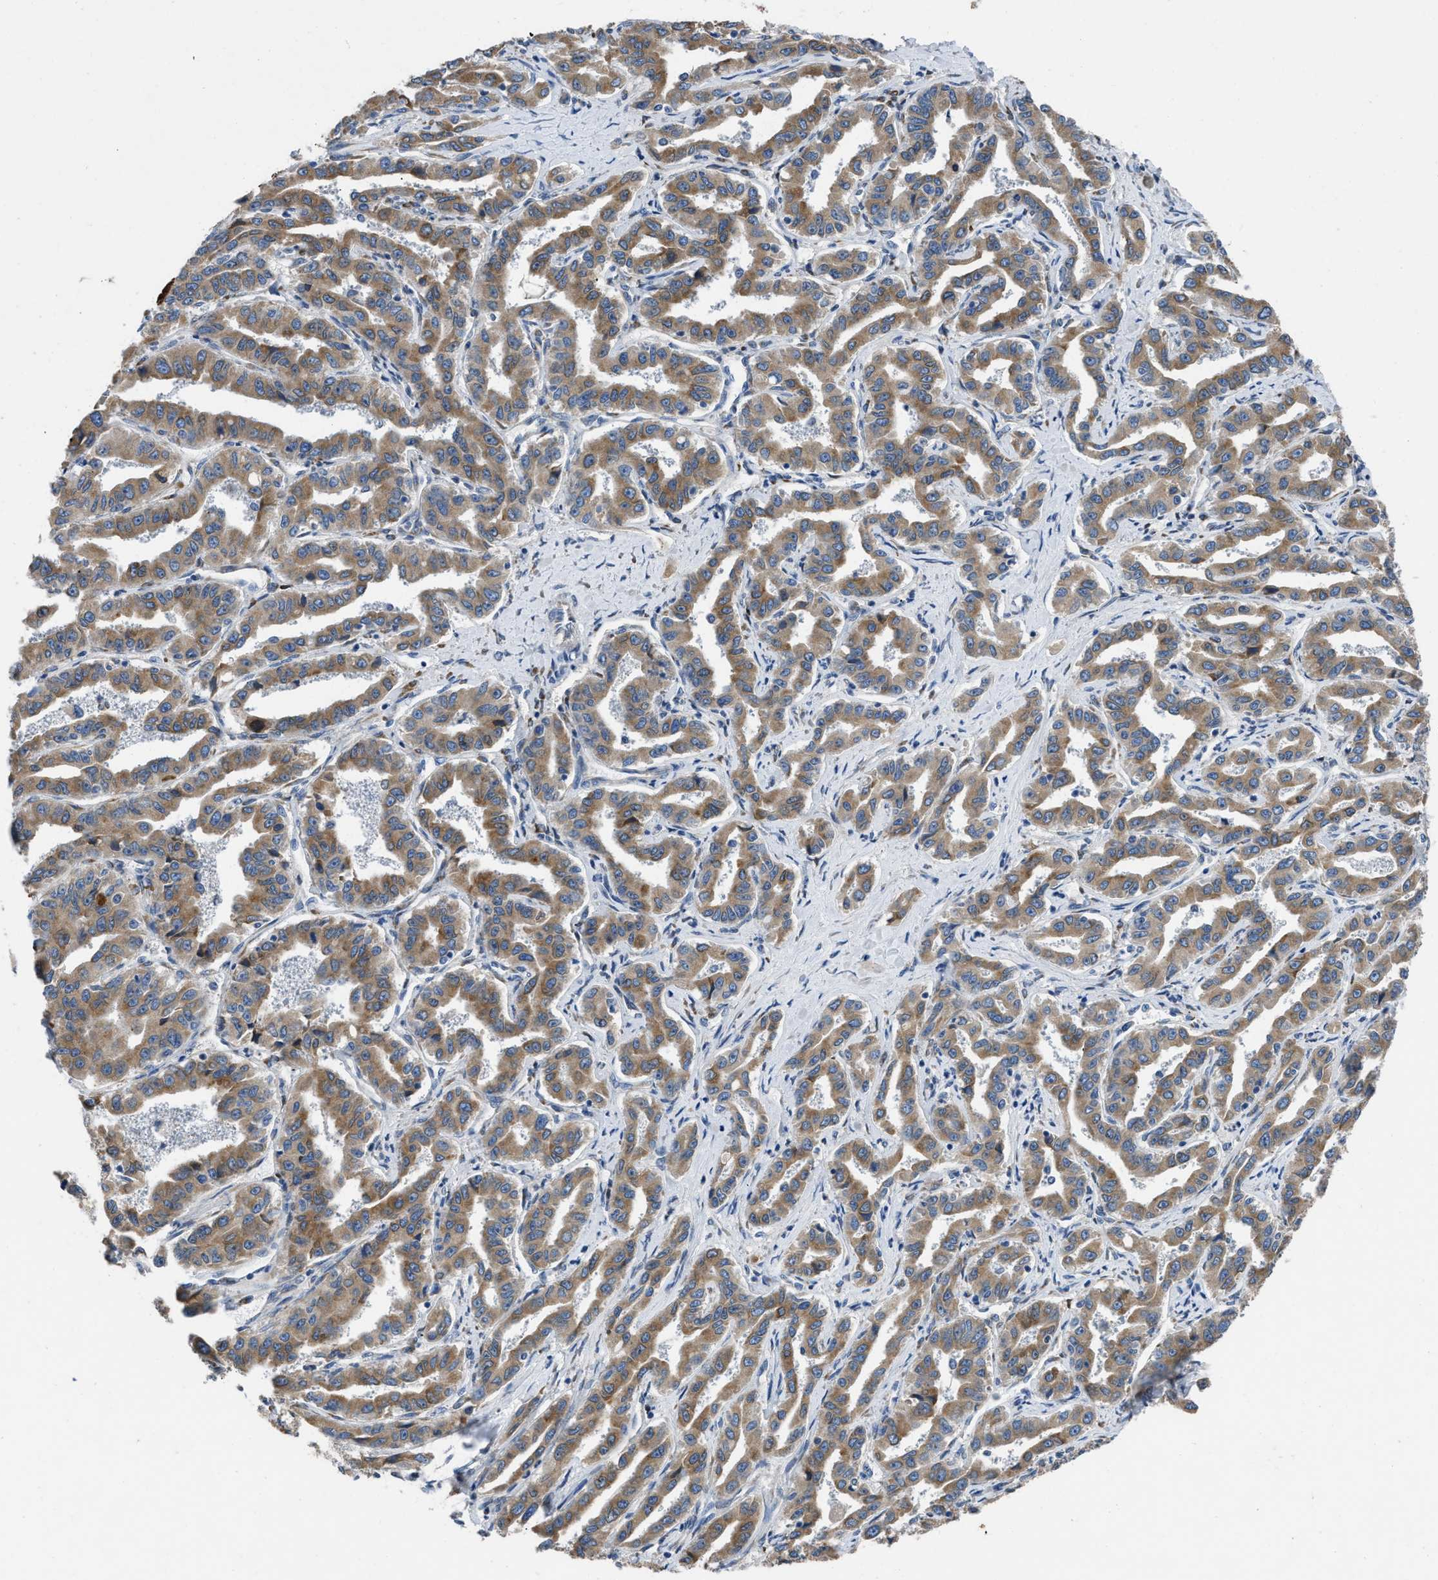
{"staining": {"intensity": "moderate", "quantity": ">75%", "location": "cytoplasmic/membranous"}, "tissue": "liver cancer", "cell_type": "Tumor cells", "image_type": "cancer", "snomed": [{"axis": "morphology", "description": "Cholangiocarcinoma"}, {"axis": "topography", "description": "Liver"}], "caption": "Protein expression analysis of human liver cholangiocarcinoma reveals moderate cytoplasmic/membranous staining in approximately >75% of tumor cells. The protein is shown in brown color, while the nuclei are stained blue.", "gene": "GGCX", "patient": {"sex": "male", "age": 59}}